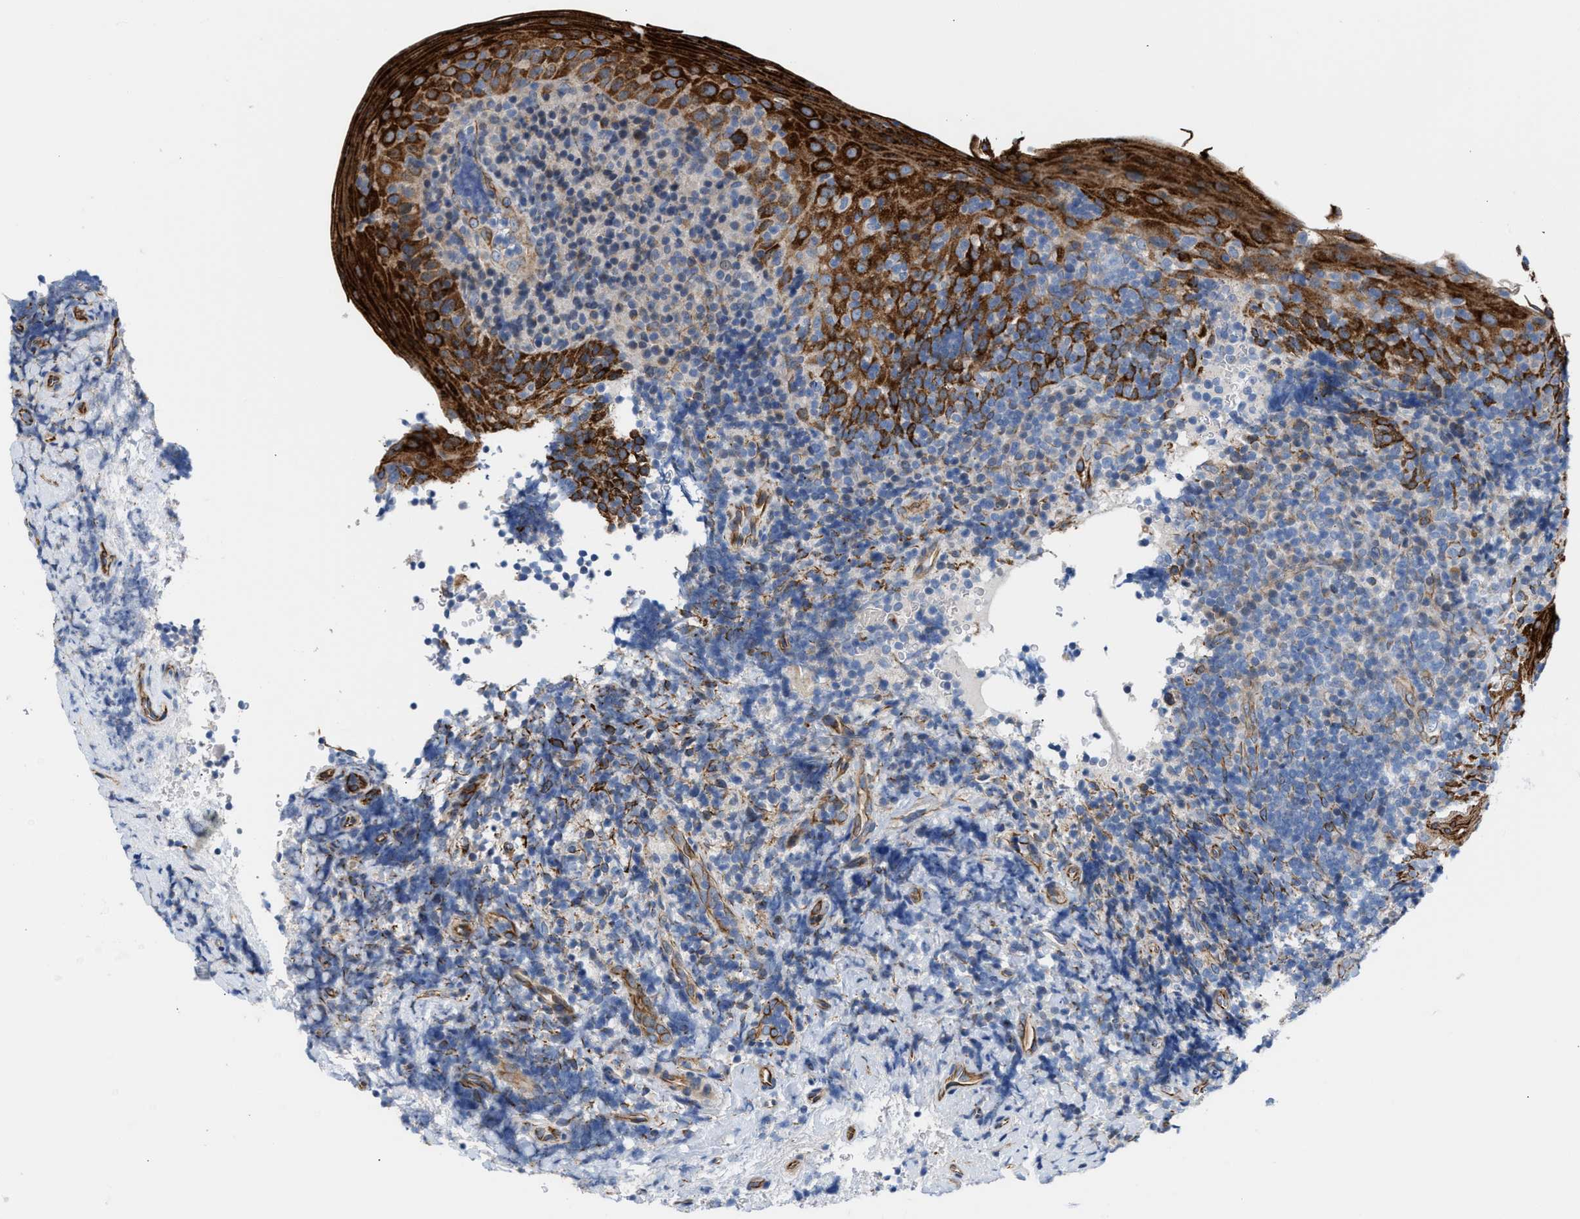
{"staining": {"intensity": "negative", "quantity": "none", "location": "none"}, "tissue": "tonsil", "cell_type": "Germinal center cells", "image_type": "normal", "snomed": [{"axis": "morphology", "description": "Normal tissue, NOS"}, {"axis": "topography", "description": "Tonsil"}], "caption": "Immunohistochemistry image of benign tonsil: human tonsil stained with DAB (3,3'-diaminobenzidine) demonstrates no significant protein staining in germinal center cells.", "gene": "TFPI", "patient": {"sex": "male", "age": 37}}